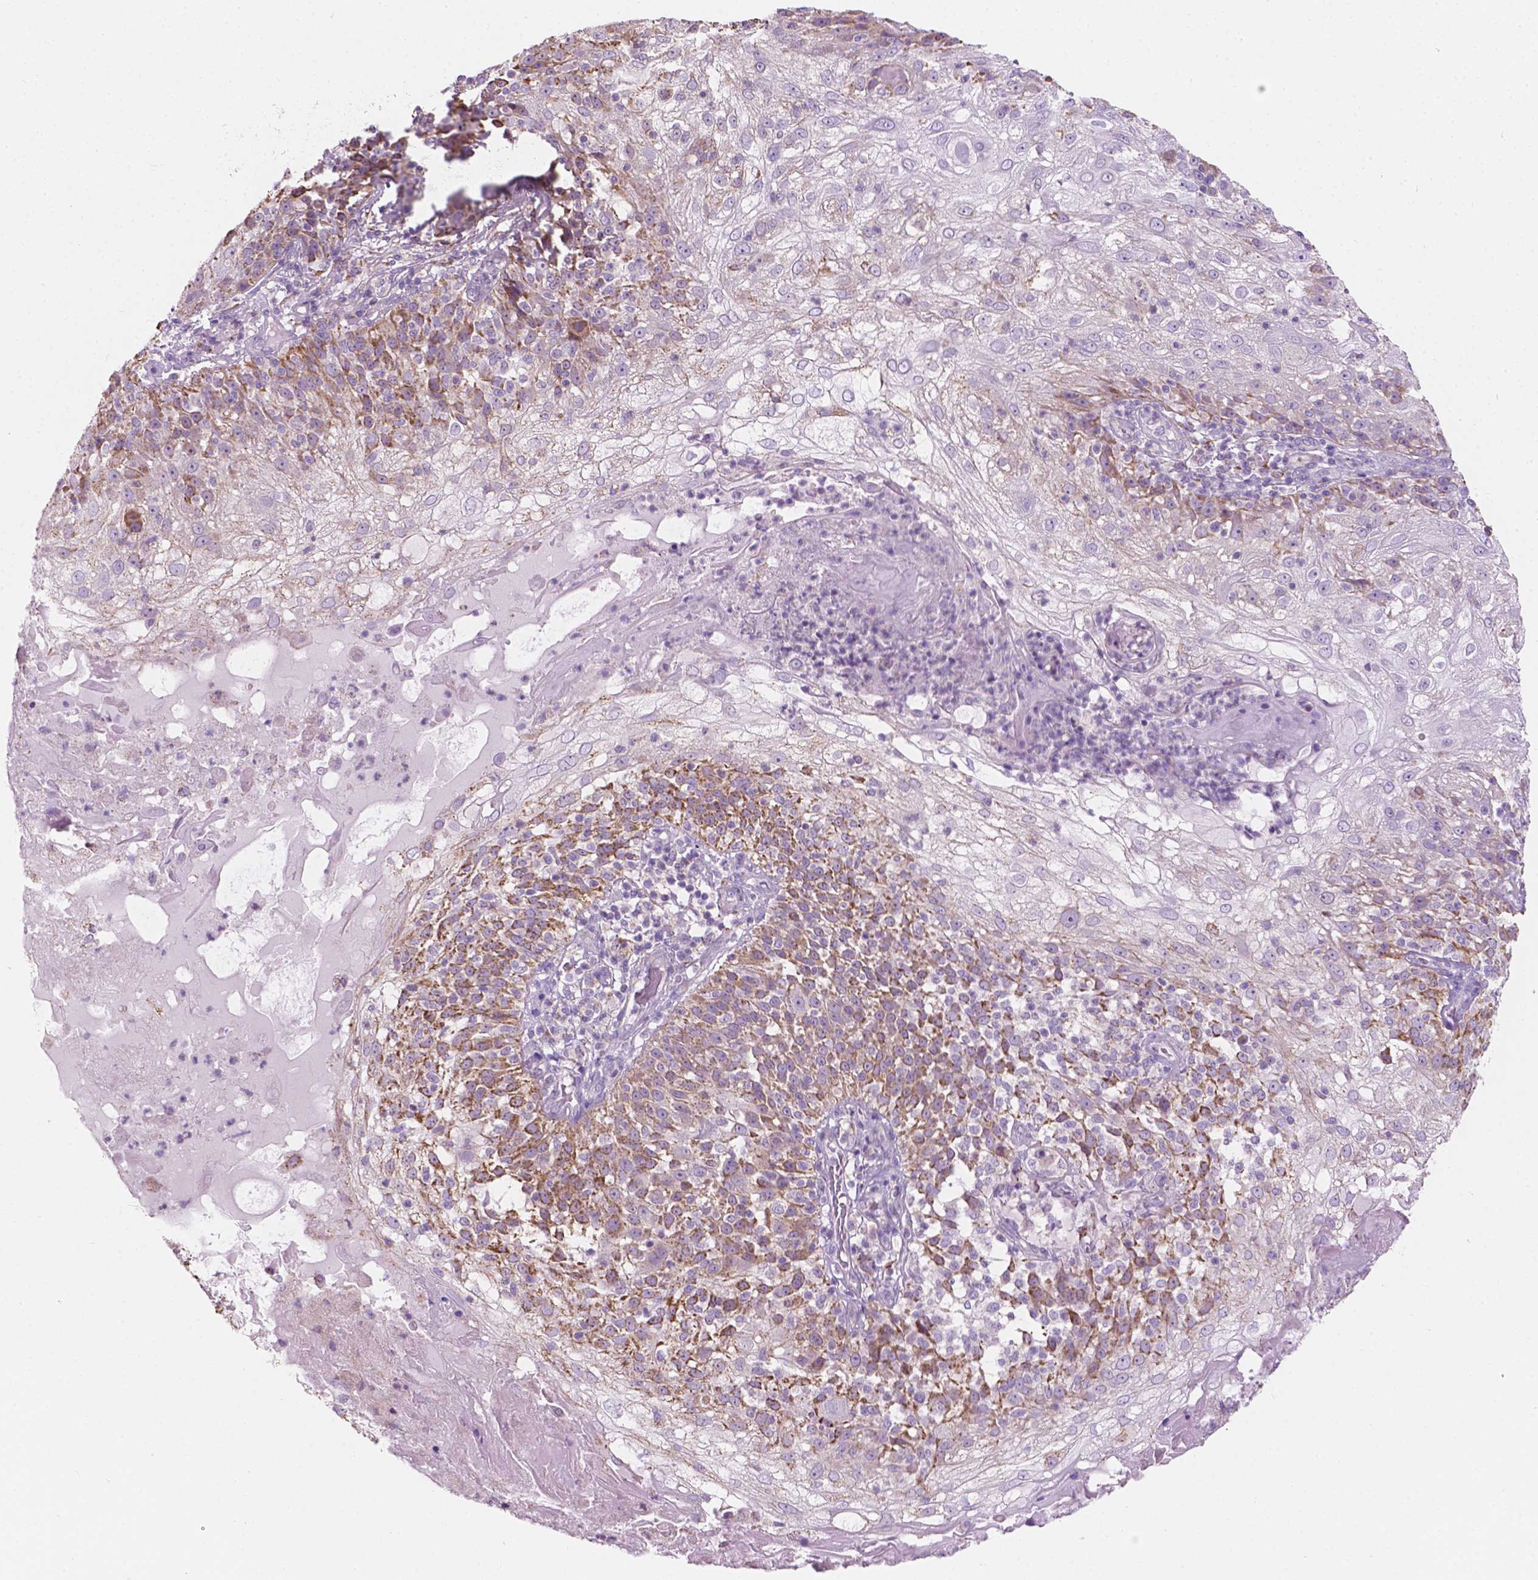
{"staining": {"intensity": "moderate", "quantity": "25%-75%", "location": "cytoplasmic/membranous"}, "tissue": "skin cancer", "cell_type": "Tumor cells", "image_type": "cancer", "snomed": [{"axis": "morphology", "description": "Normal tissue, NOS"}, {"axis": "morphology", "description": "Squamous cell carcinoma, NOS"}, {"axis": "topography", "description": "Skin"}], "caption": "Brown immunohistochemical staining in human squamous cell carcinoma (skin) demonstrates moderate cytoplasmic/membranous positivity in about 25%-75% of tumor cells.", "gene": "NOS1AP", "patient": {"sex": "female", "age": 83}}